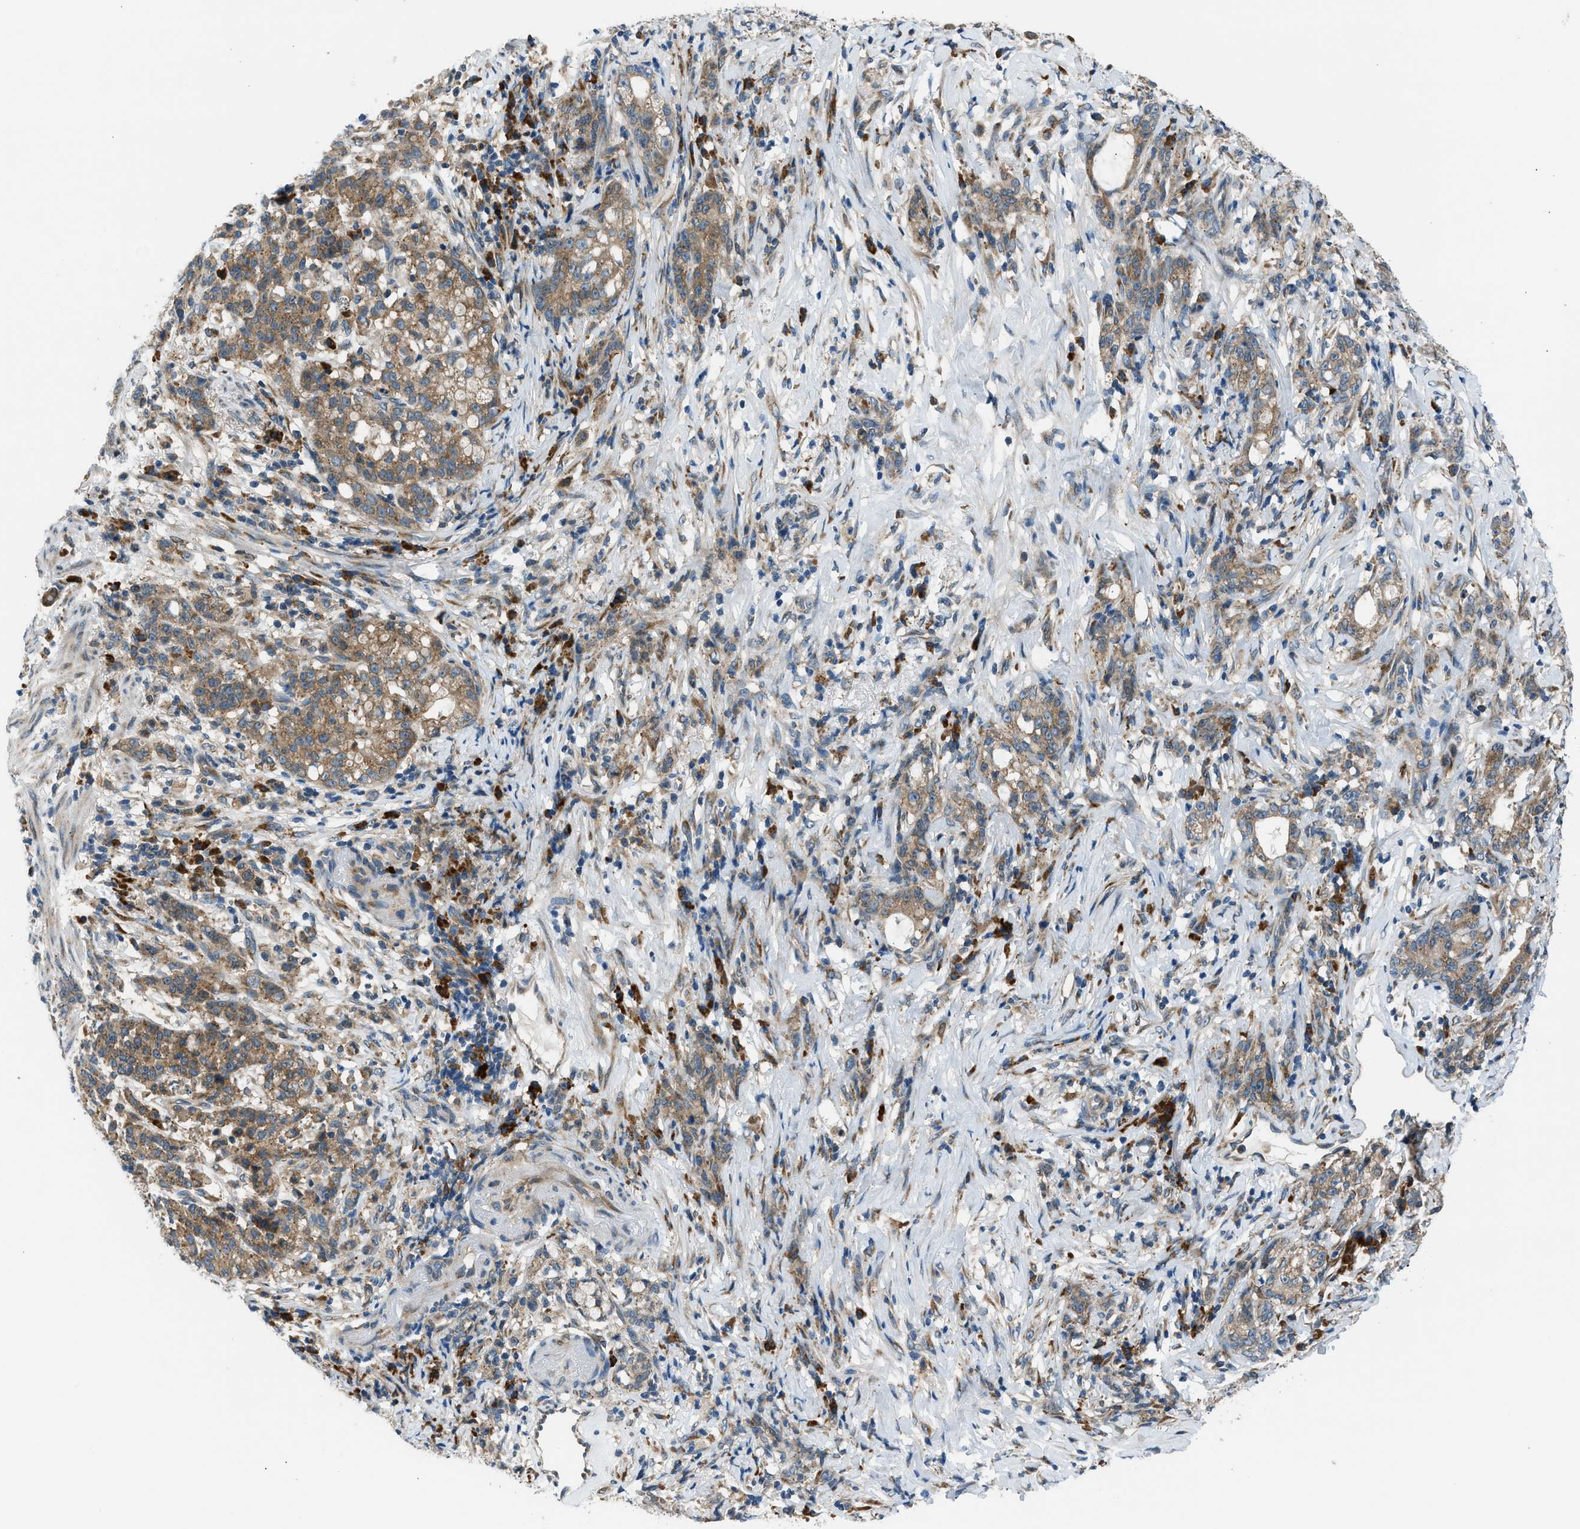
{"staining": {"intensity": "moderate", "quantity": ">75%", "location": "cytoplasmic/membranous"}, "tissue": "stomach cancer", "cell_type": "Tumor cells", "image_type": "cancer", "snomed": [{"axis": "morphology", "description": "Adenocarcinoma, NOS"}, {"axis": "topography", "description": "Stomach, lower"}], "caption": "High-magnification brightfield microscopy of stomach adenocarcinoma stained with DAB (3,3'-diaminobenzidine) (brown) and counterstained with hematoxylin (blue). tumor cells exhibit moderate cytoplasmic/membranous expression is present in about>75% of cells. The staining was performed using DAB, with brown indicating positive protein expression. Nuclei are stained blue with hematoxylin.", "gene": "EDARADD", "patient": {"sex": "male", "age": 88}}